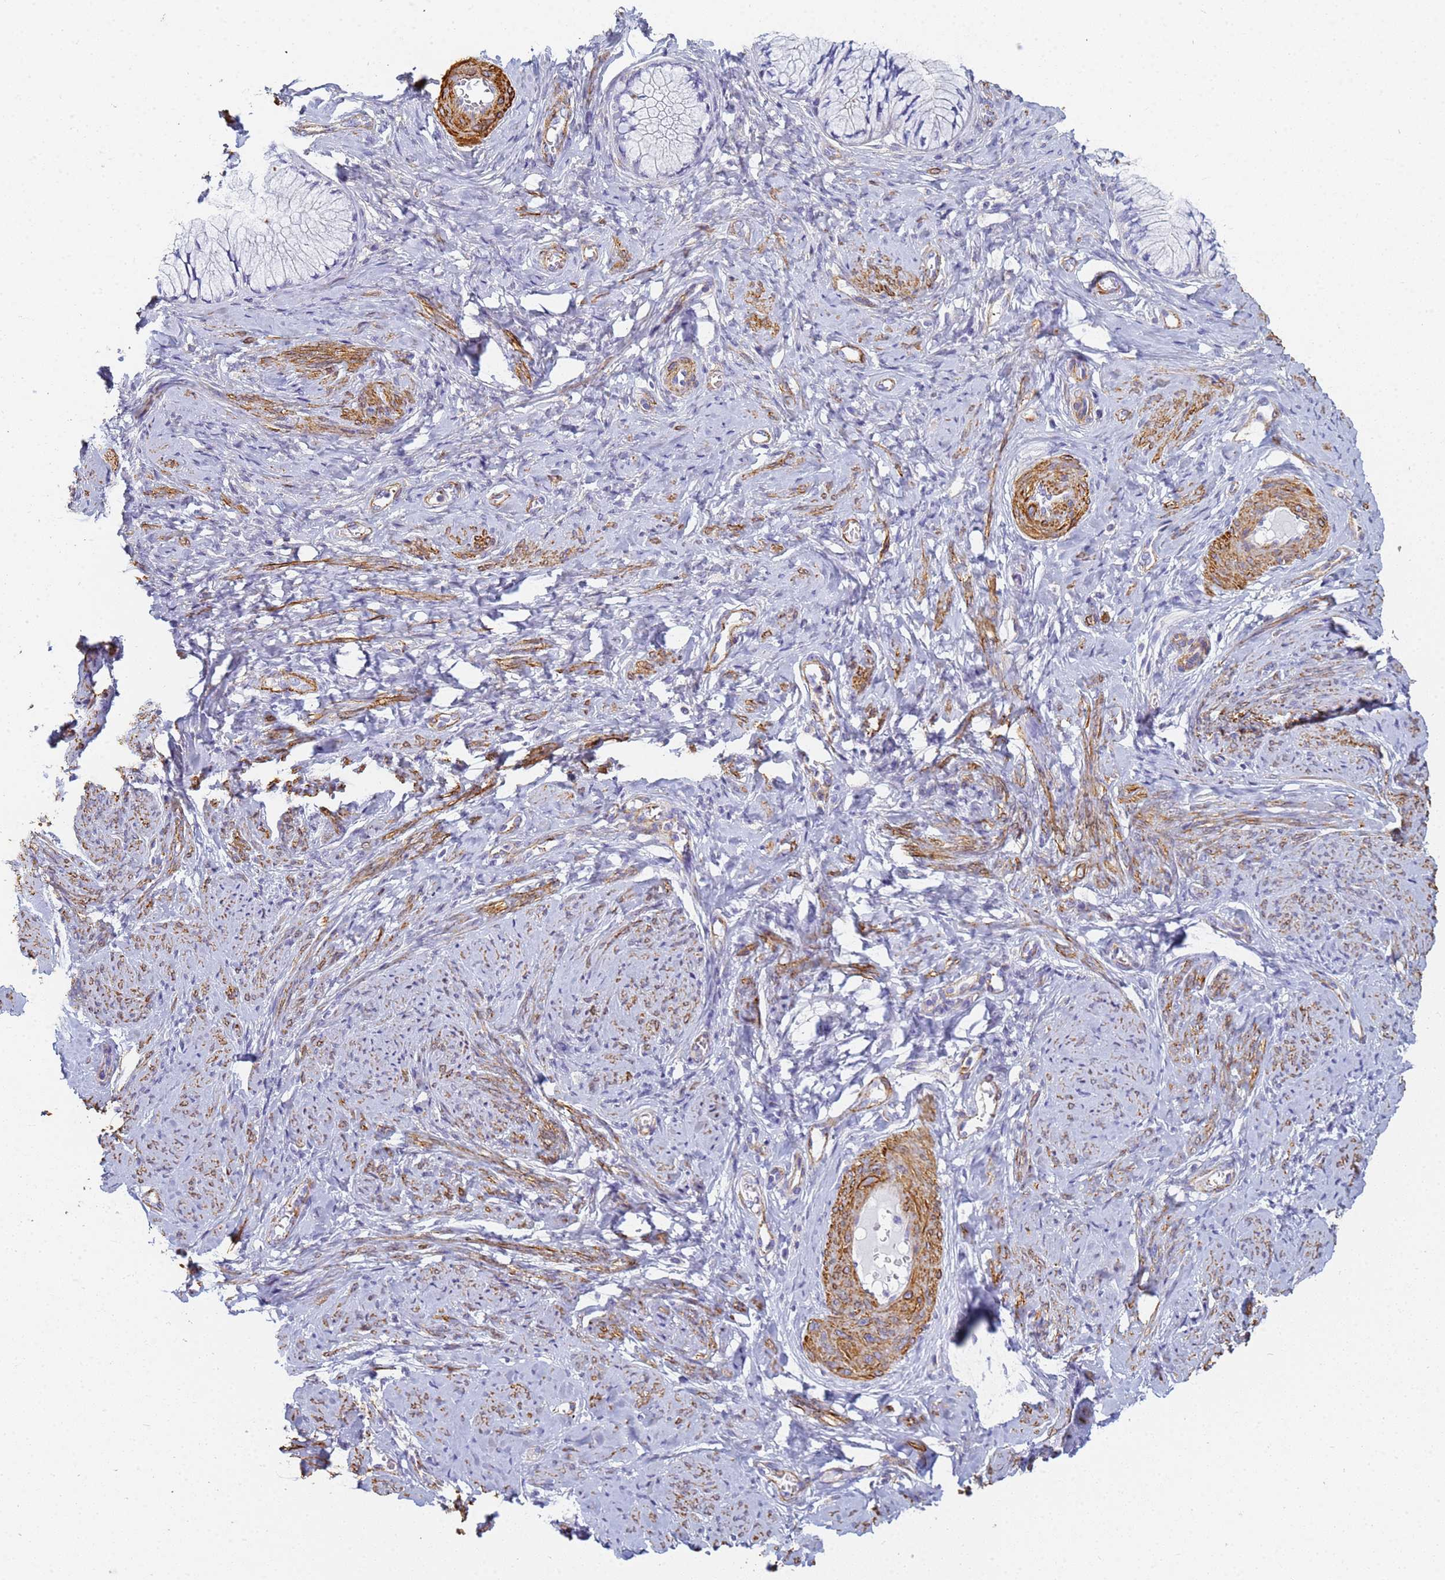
{"staining": {"intensity": "negative", "quantity": "none", "location": "none"}, "tissue": "cervix", "cell_type": "Glandular cells", "image_type": "normal", "snomed": [{"axis": "morphology", "description": "Normal tissue, NOS"}, {"axis": "topography", "description": "Cervix"}], "caption": "Glandular cells are negative for protein expression in normal human cervix. The staining is performed using DAB brown chromogen with nuclei counter-stained in using hematoxylin.", "gene": "TPM1", "patient": {"sex": "female", "age": 42}}